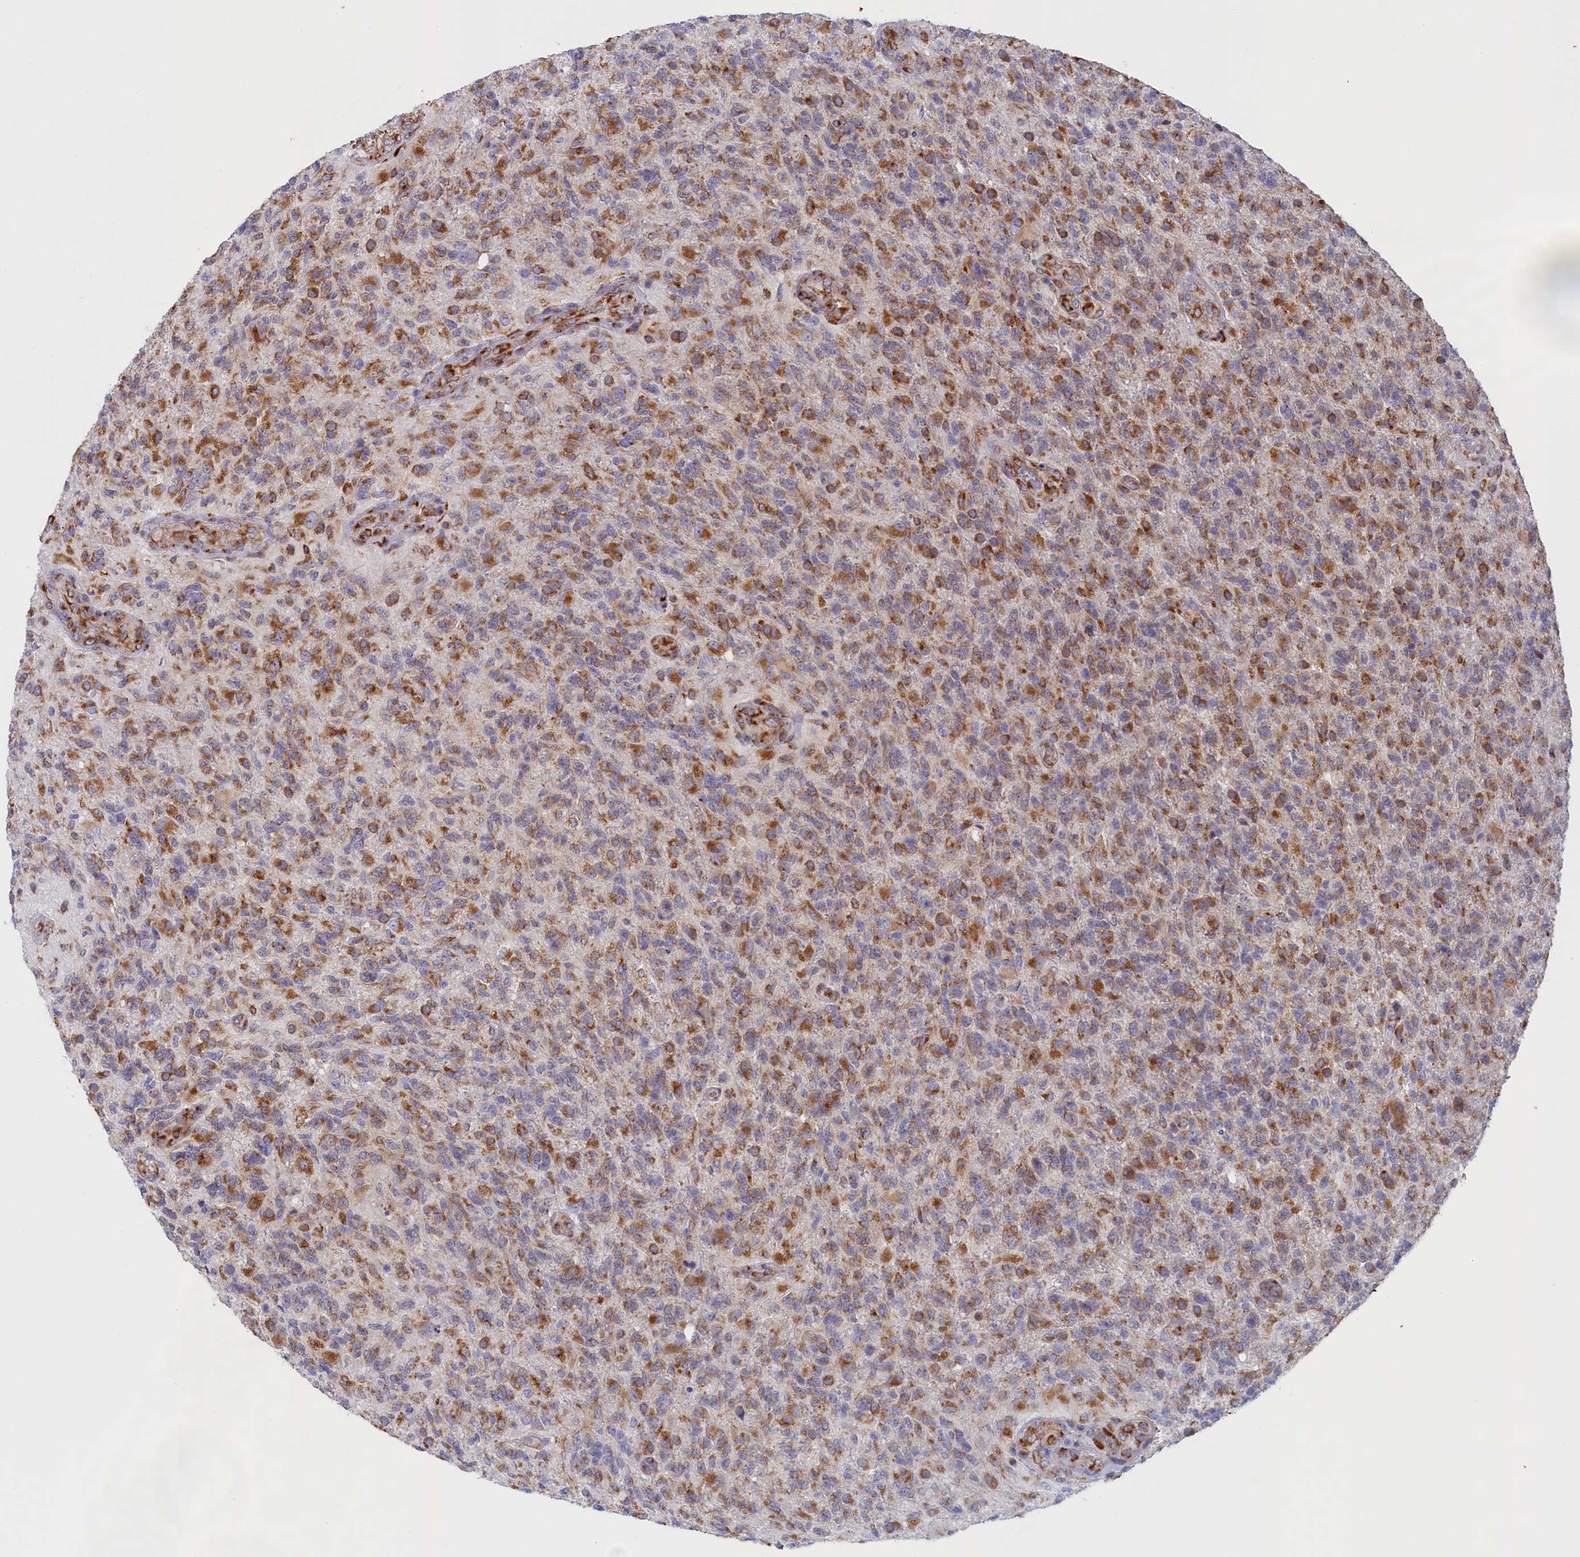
{"staining": {"intensity": "moderate", "quantity": ">75%", "location": "cytoplasmic/membranous"}, "tissue": "glioma", "cell_type": "Tumor cells", "image_type": "cancer", "snomed": [{"axis": "morphology", "description": "Glioma, malignant, High grade"}, {"axis": "topography", "description": "Brain"}], "caption": "About >75% of tumor cells in glioma demonstrate moderate cytoplasmic/membranous protein expression as visualized by brown immunohistochemical staining.", "gene": "CCDC68", "patient": {"sex": "male", "age": 56}}